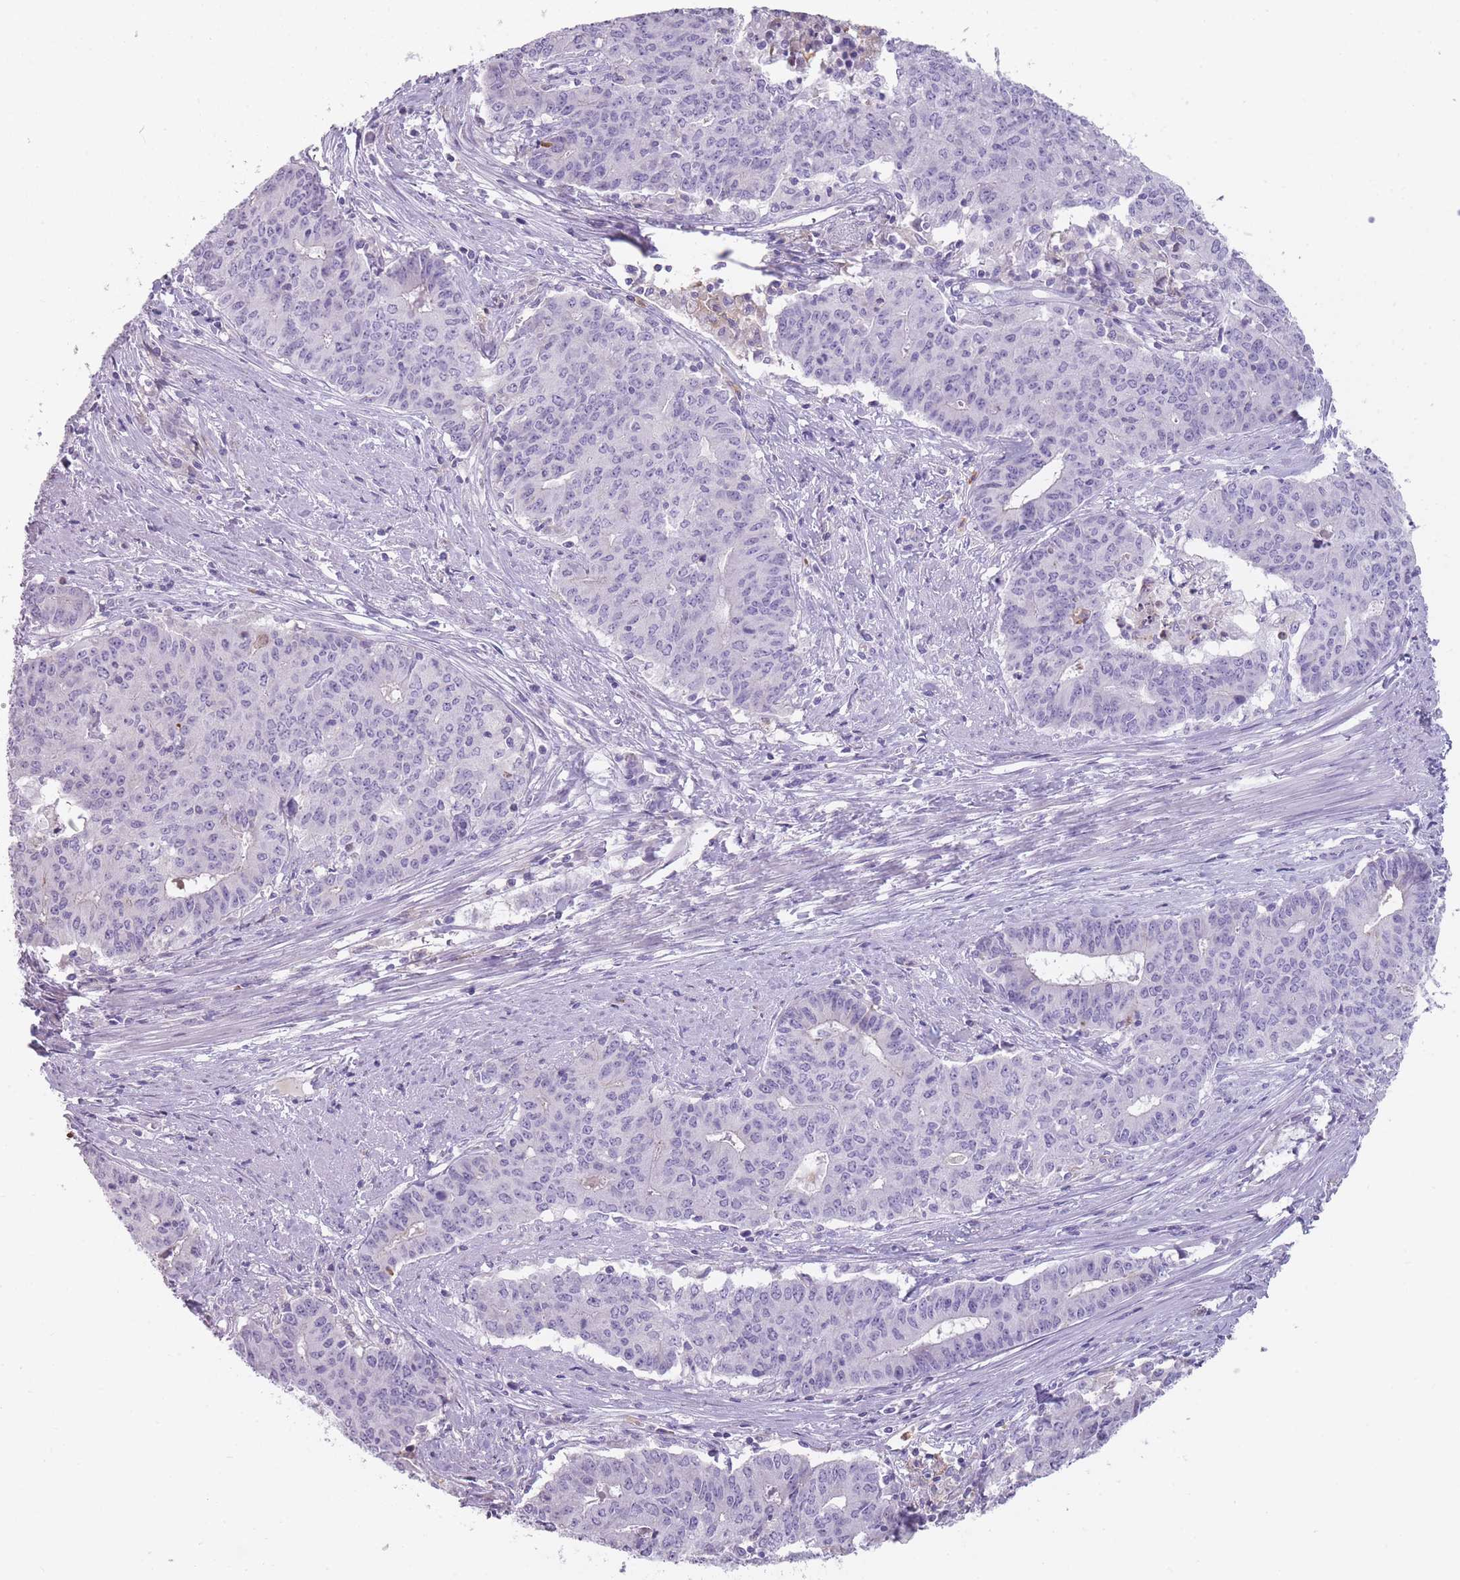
{"staining": {"intensity": "negative", "quantity": "none", "location": "none"}, "tissue": "endometrial cancer", "cell_type": "Tumor cells", "image_type": "cancer", "snomed": [{"axis": "morphology", "description": "Adenocarcinoma, NOS"}, {"axis": "topography", "description": "Endometrium"}], "caption": "High power microscopy micrograph of an immunohistochemistry (IHC) micrograph of endometrial cancer, revealing no significant staining in tumor cells.", "gene": "CR1L", "patient": {"sex": "female", "age": 59}}